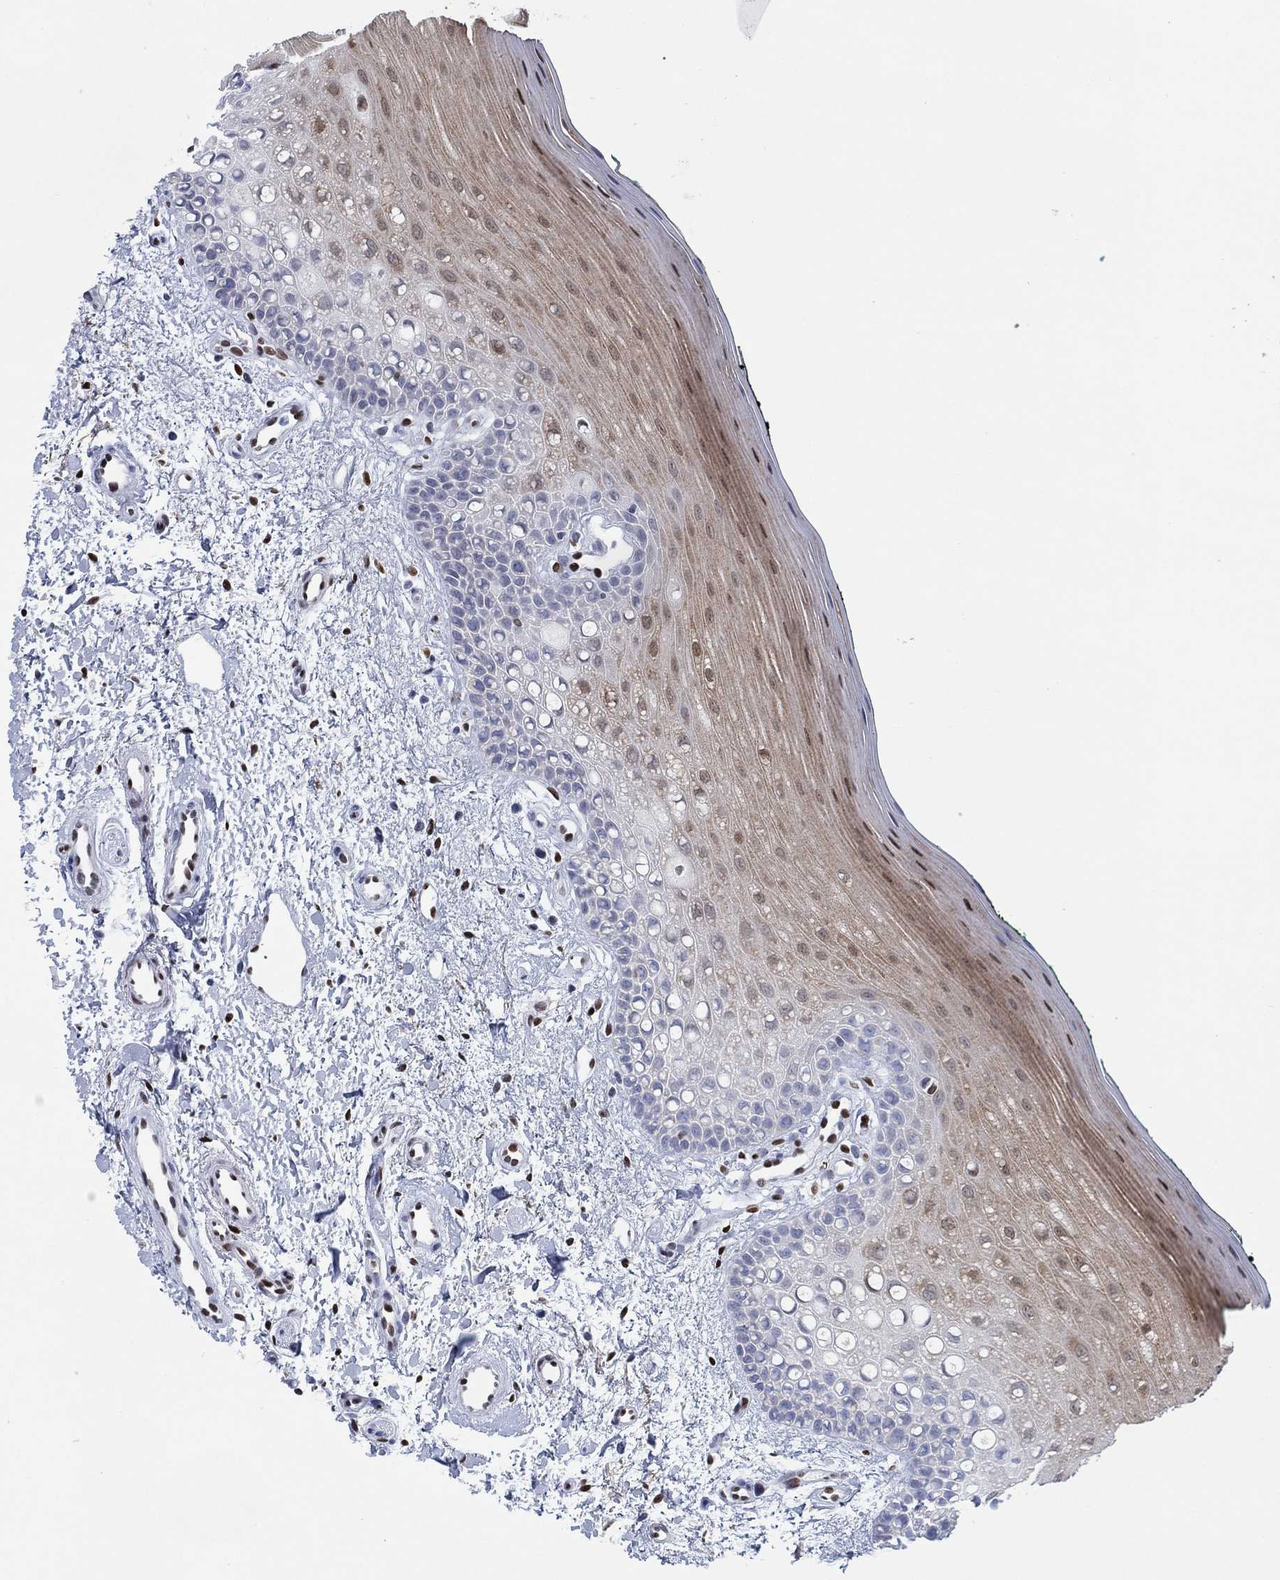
{"staining": {"intensity": "moderate", "quantity": "<25%", "location": "cytoplasmic/membranous"}, "tissue": "oral mucosa", "cell_type": "Squamous epithelial cells", "image_type": "normal", "snomed": [{"axis": "morphology", "description": "Normal tissue, NOS"}, {"axis": "topography", "description": "Oral tissue"}], "caption": "Immunohistochemistry (IHC) micrograph of benign human oral mucosa stained for a protein (brown), which demonstrates low levels of moderate cytoplasmic/membranous expression in about <25% of squamous epithelial cells.", "gene": "ZEB1", "patient": {"sex": "female", "age": 78}}